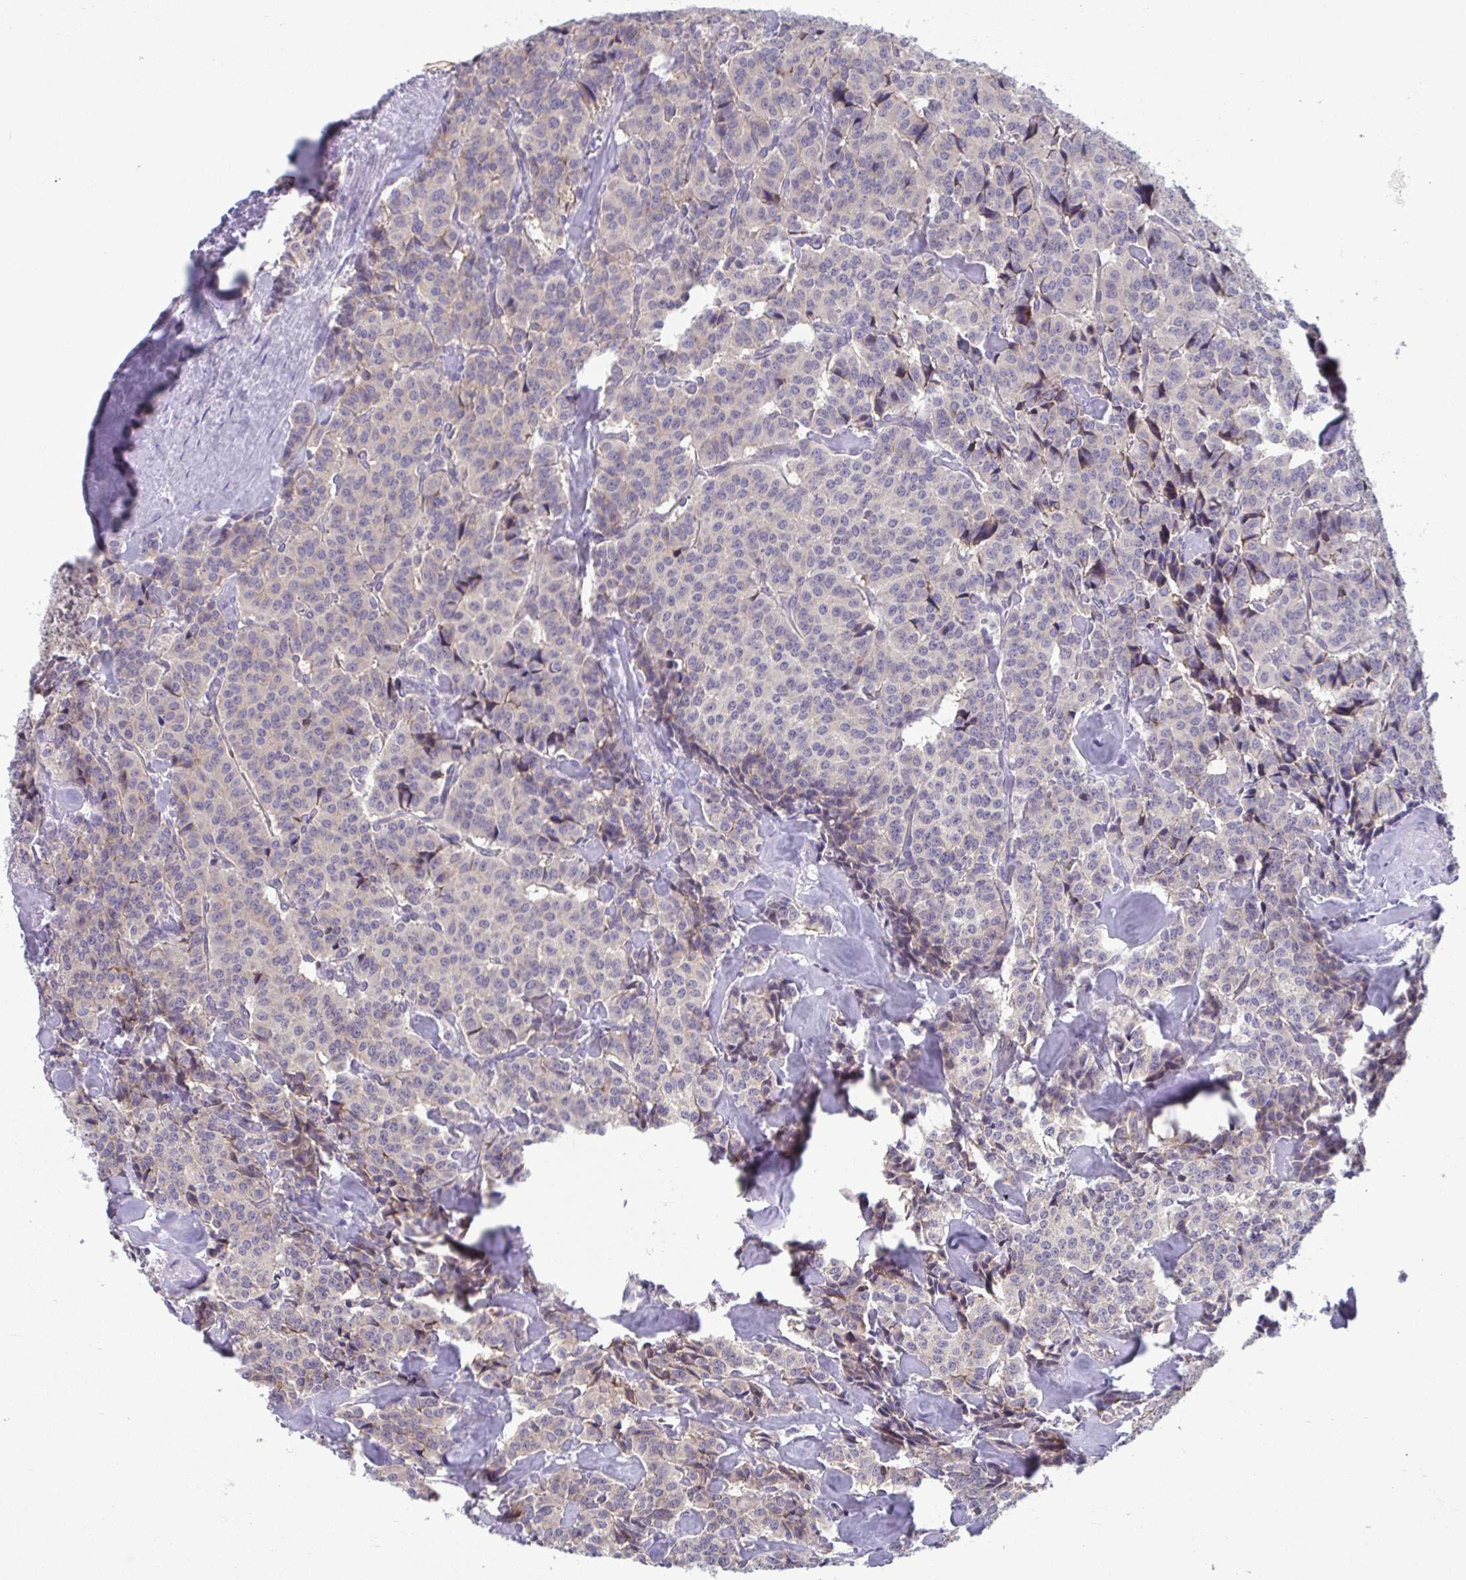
{"staining": {"intensity": "weak", "quantity": "25%-75%", "location": "cytoplasmic/membranous"}, "tissue": "carcinoid", "cell_type": "Tumor cells", "image_type": "cancer", "snomed": [{"axis": "morphology", "description": "Normal tissue, NOS"}, {"axis": "morphology", "description": "Carcinoid, malignant, NOS"}, {"axis": "topography", "description": "Lung"}], "caption": "A low amount of weak cytoplasmic/membranous staining is seen in about 25%-75% of tumor cells in carcinoid tissue. (Brightfield microscopy of DAB IHC at high magnification).", "gene": "TMEM108", "patient": {"sex": "female", "age": 46}}